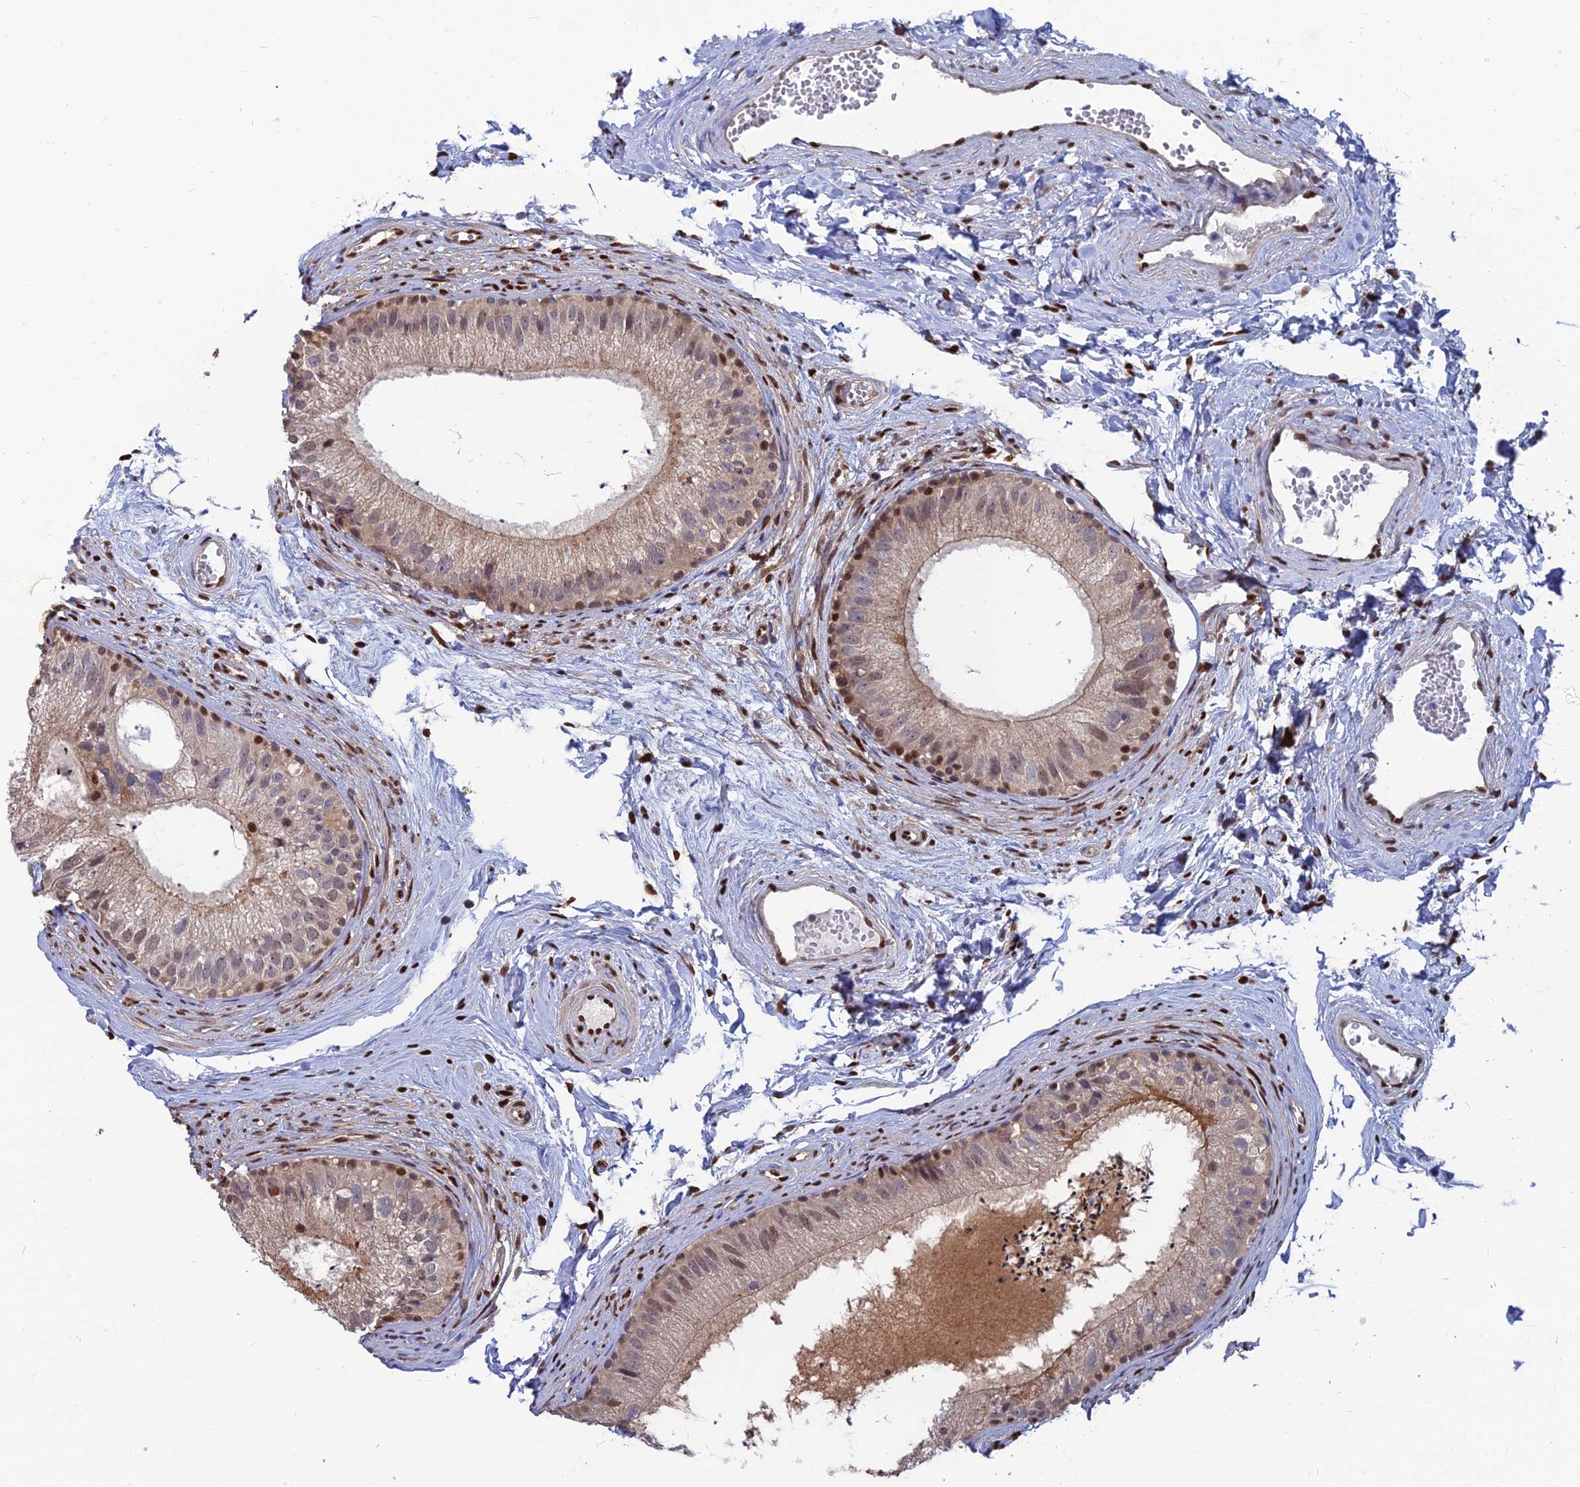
{"staining": {"intensity": "moderate", "quantity": "25%-75%", "location": "nuclear"}, "tissue": "epididymis", "cell_type": "Glandular cells", "image_type": "normal", "snomed": [{"axis": "morphology", "description": "Normal tissue, NOS"}, {"axis": "topography", "description": "Epididymis"}], "caption": "Protein positivity by IHC demonstrates moderate nuclear expression in approximately 25%-75% of glandular cells in benign epididymis.", "gene": "DNPEP", "patient": {"sex": "male", "age": 56}}